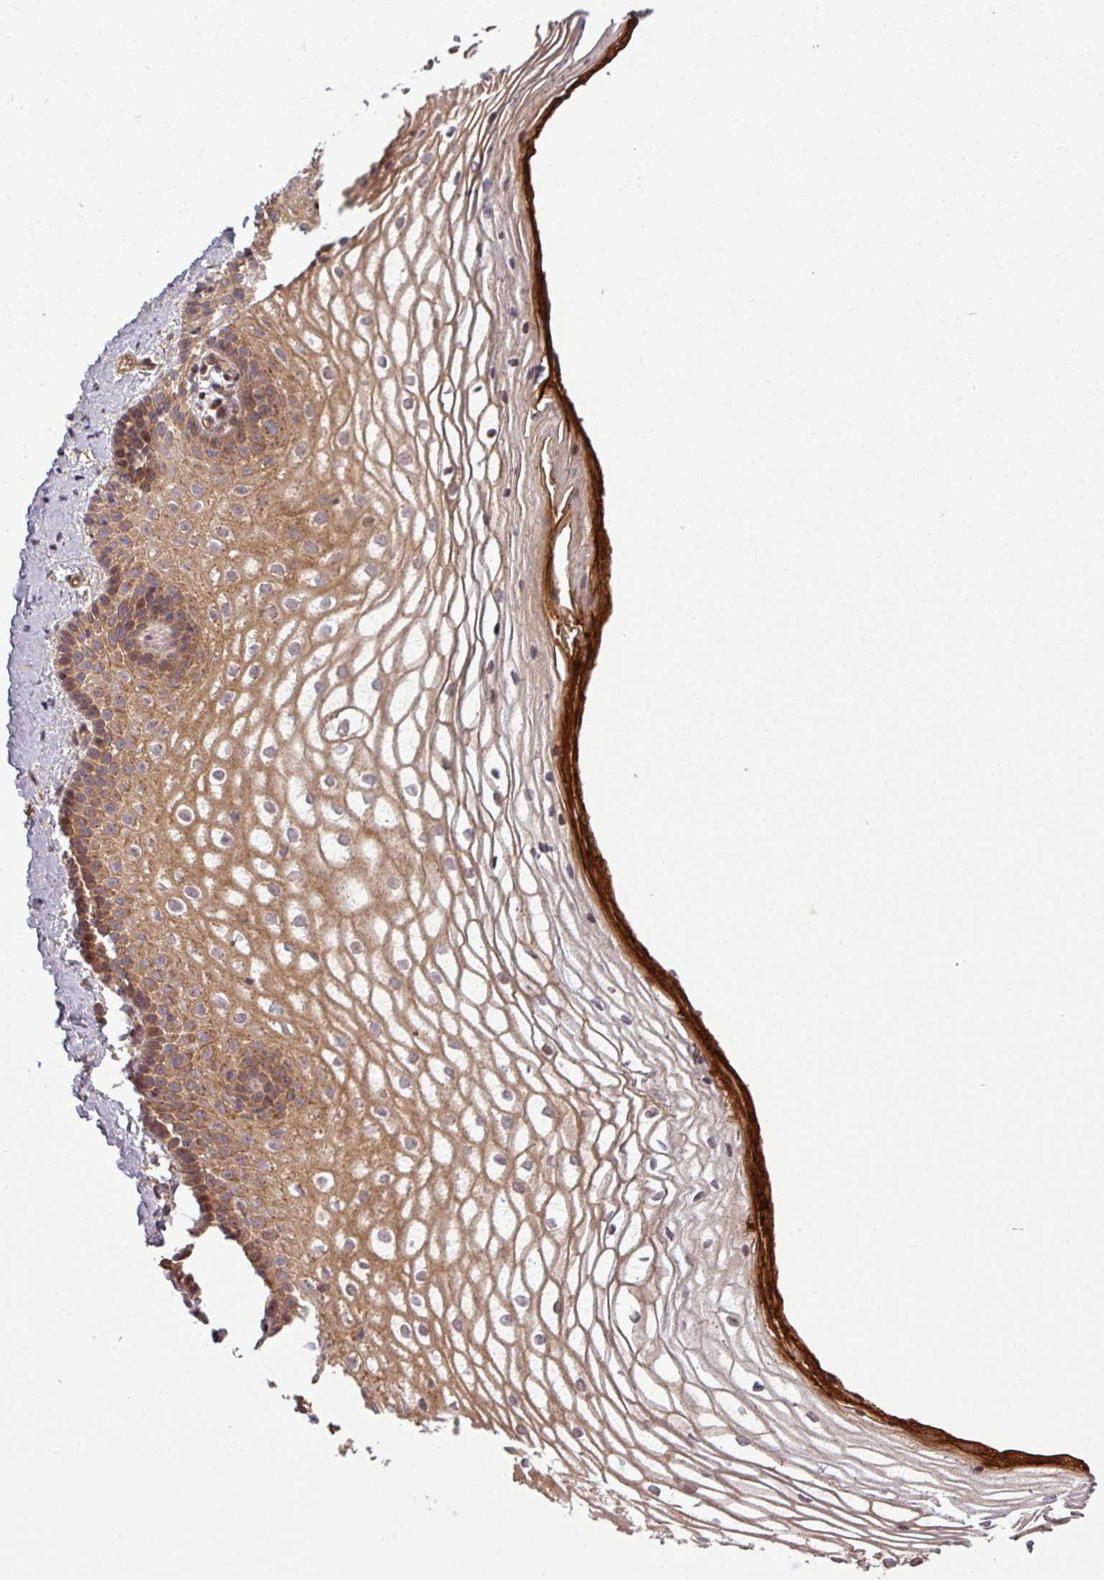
{"staining": {"intensity": "strong", "quantity": "25%-75%", "location": "cytoplasmic/membranous,nuclear"}, "tissue": "vagina", "cell_type": "Squamous epithelial cells", "image_type": "normal", "snomed": [{"axis": "morphology", "description": "Normal tissue, NOS"}, {"axis": "topography", "description": "Vagina"}], "caption": "Strong cytoplasmic/membranous,nuclear protein expression is appreciated in about 25%-75% of squamous epithelial cells in vagina. (DAB IHC, brown staining for protein, blue staining for nuclei).", "gene": "SNRNP25", "patient": {"sex": "female", "age": 56}}